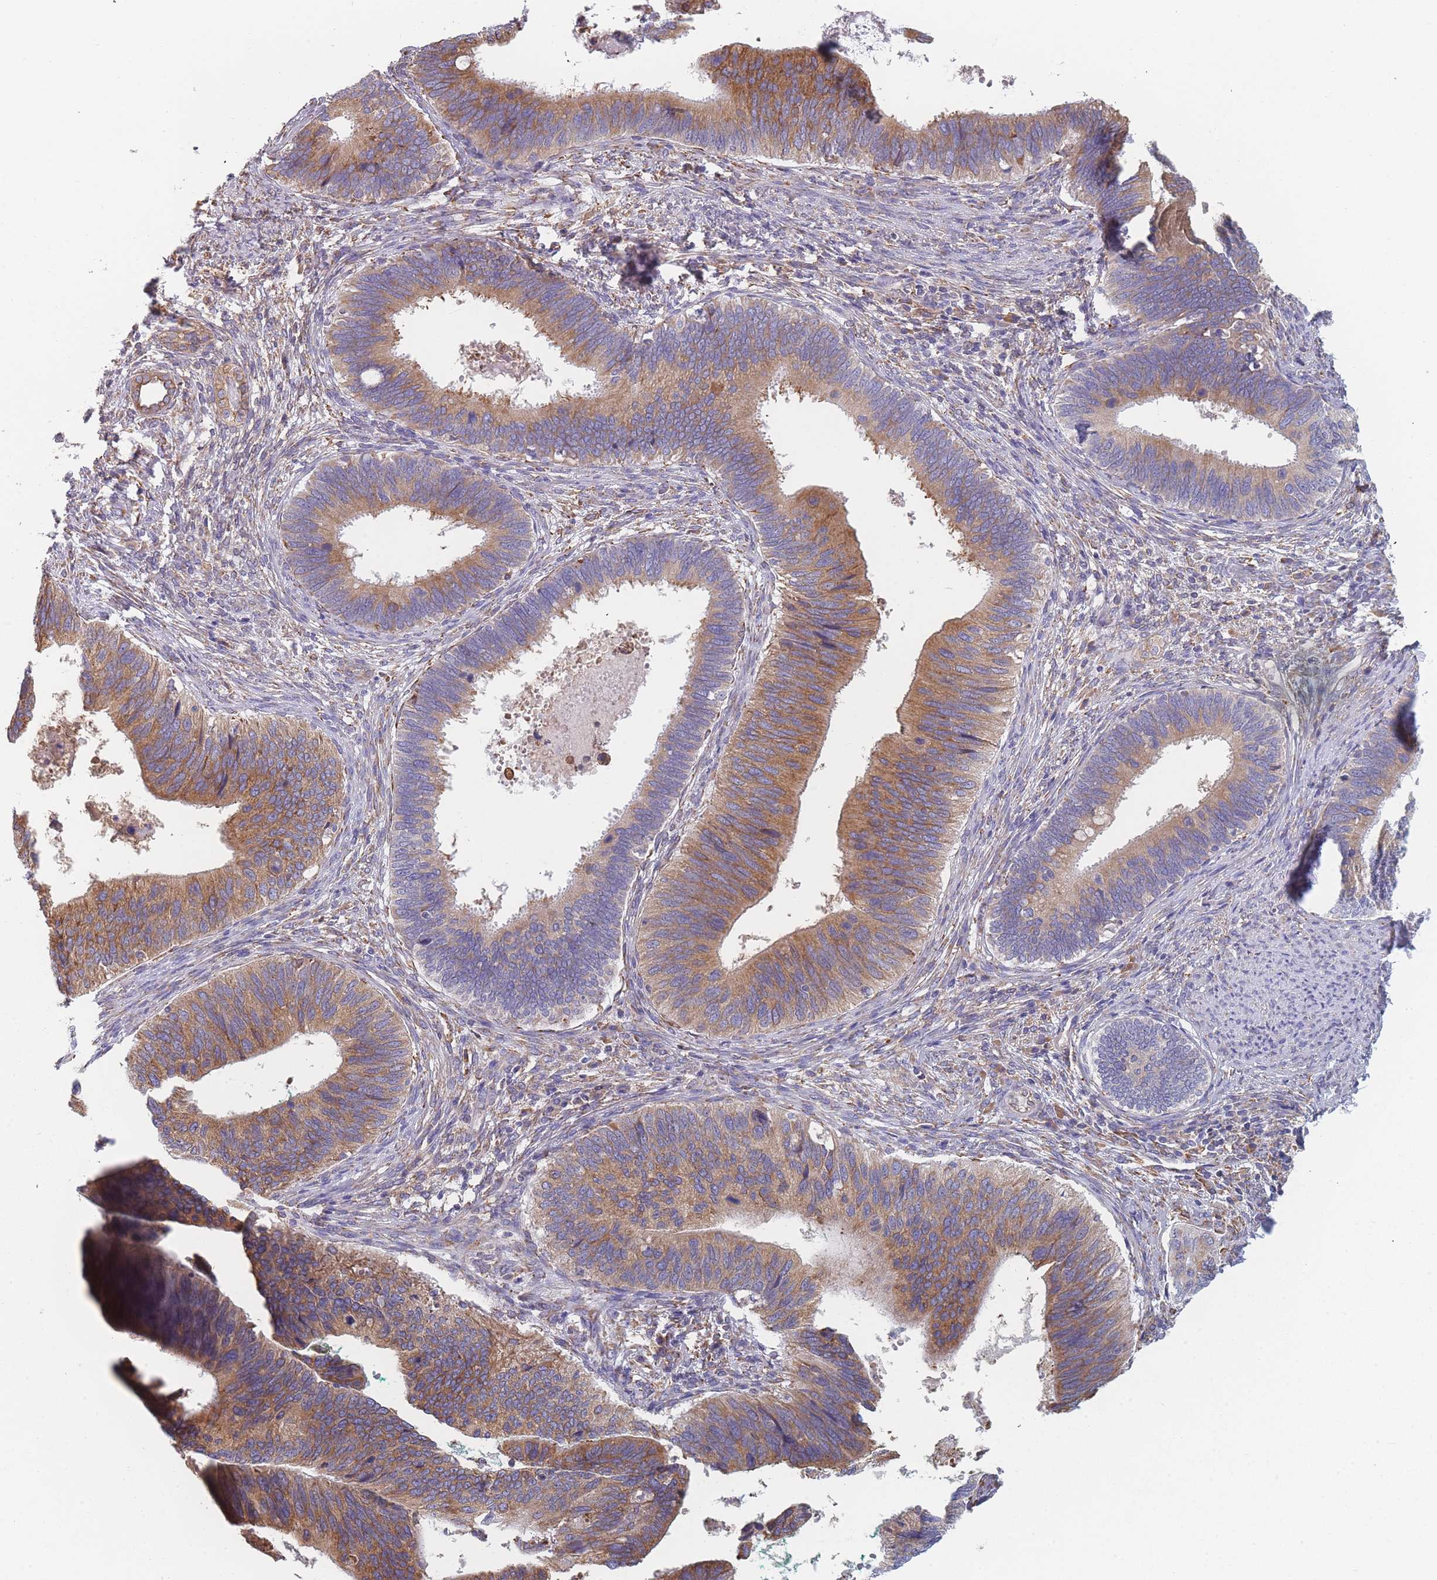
{"staining": {"intensity": "moderate", "quantity": ">75%", "location": "cytoplasmic/membranous"}, "tissue": "cervical cancer", "cell_type": "Tumor cells", "image_type": "cancer", "snomed": [{"axis": "morphology", "description": "Adenocarcinoma, NOS"}, {"axis": "topography", "description": "Cervix"}], "caption": "Adenocarcinoma (cervical) tissue exhibits moderate cytoplasmic/membranous positivity in about >75% of tumor cells (Stains: DAB in brown, nuclei in blue, Microscopy: brightfield microscopy at high magnification).", "gene": "OR7C2", "patient": {"sex": "female", "age": 42}}